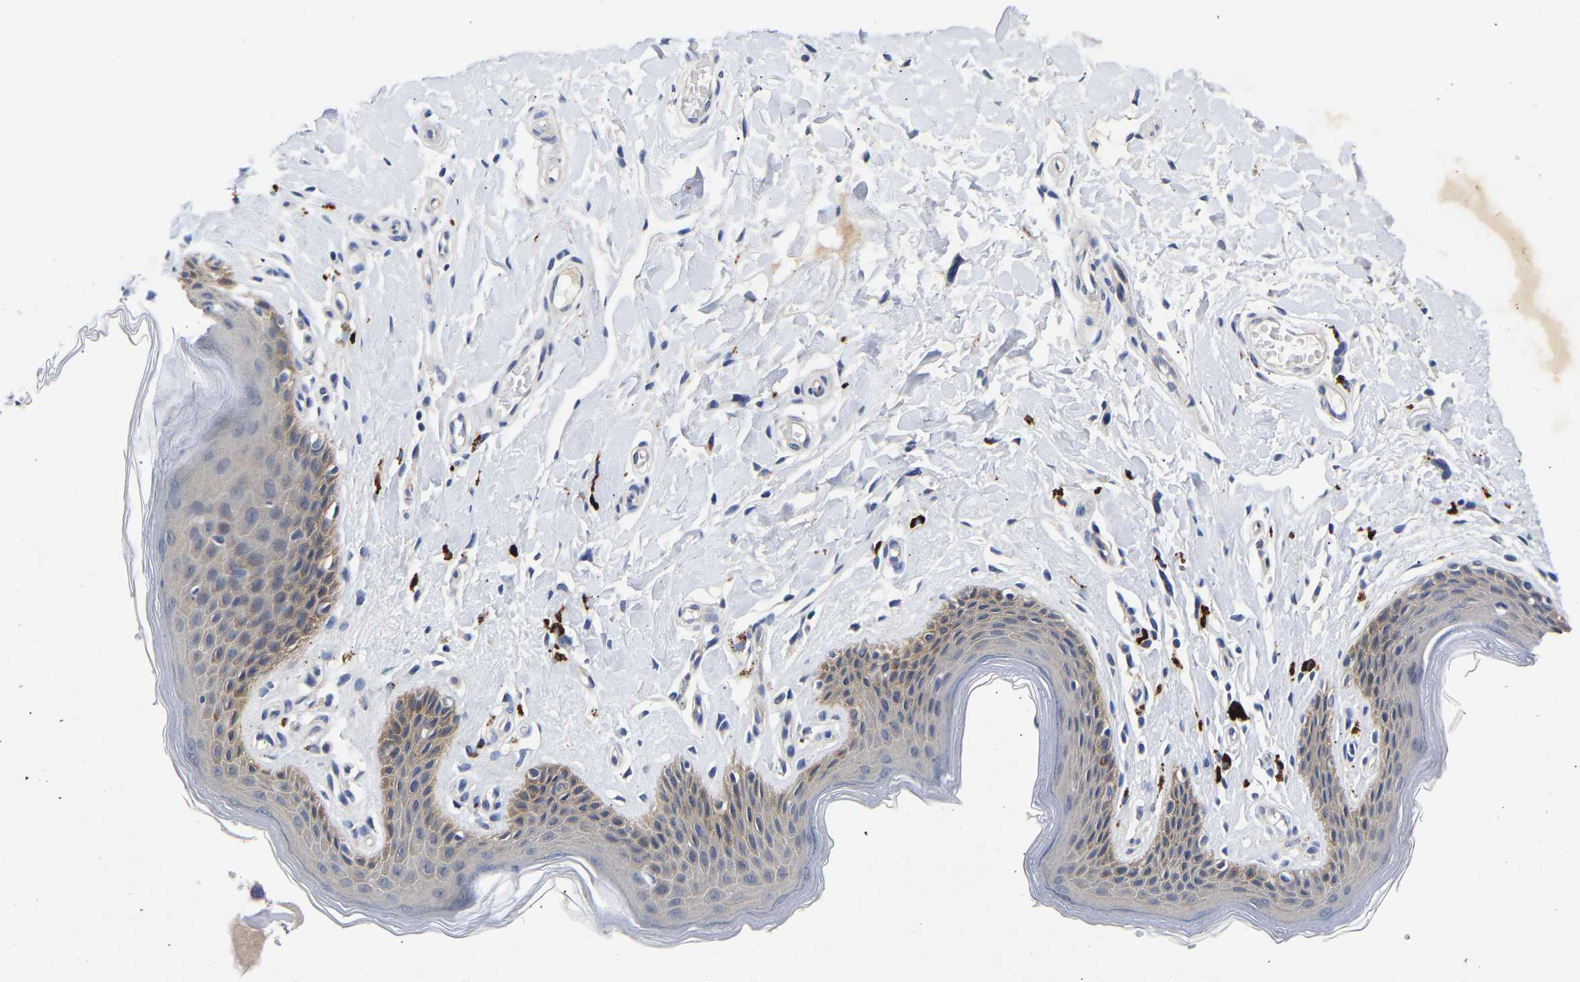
{"staining": {"intensity": "moderate", "quantity": "25%-75%", "location": "cytoplasmic/membranous,nuclear"}, "tissue": "skin", "cell_type": "Epidermal cells", "image_type": "normal", "snomed": [{"axis": "morphology", "description": "Normal tissue, NOS"}, {"axis": "topography", "description": "Vulva"}], "caption": "Immunohistochemistry of unremarkable human skin demonstrates medium levels of moderate cytoplasmic/membranous,nuclear staining in about 25%-75% of epidermal cells.", "gene": "CCDC6", "patient": {"sex": "female", "age": 66}}